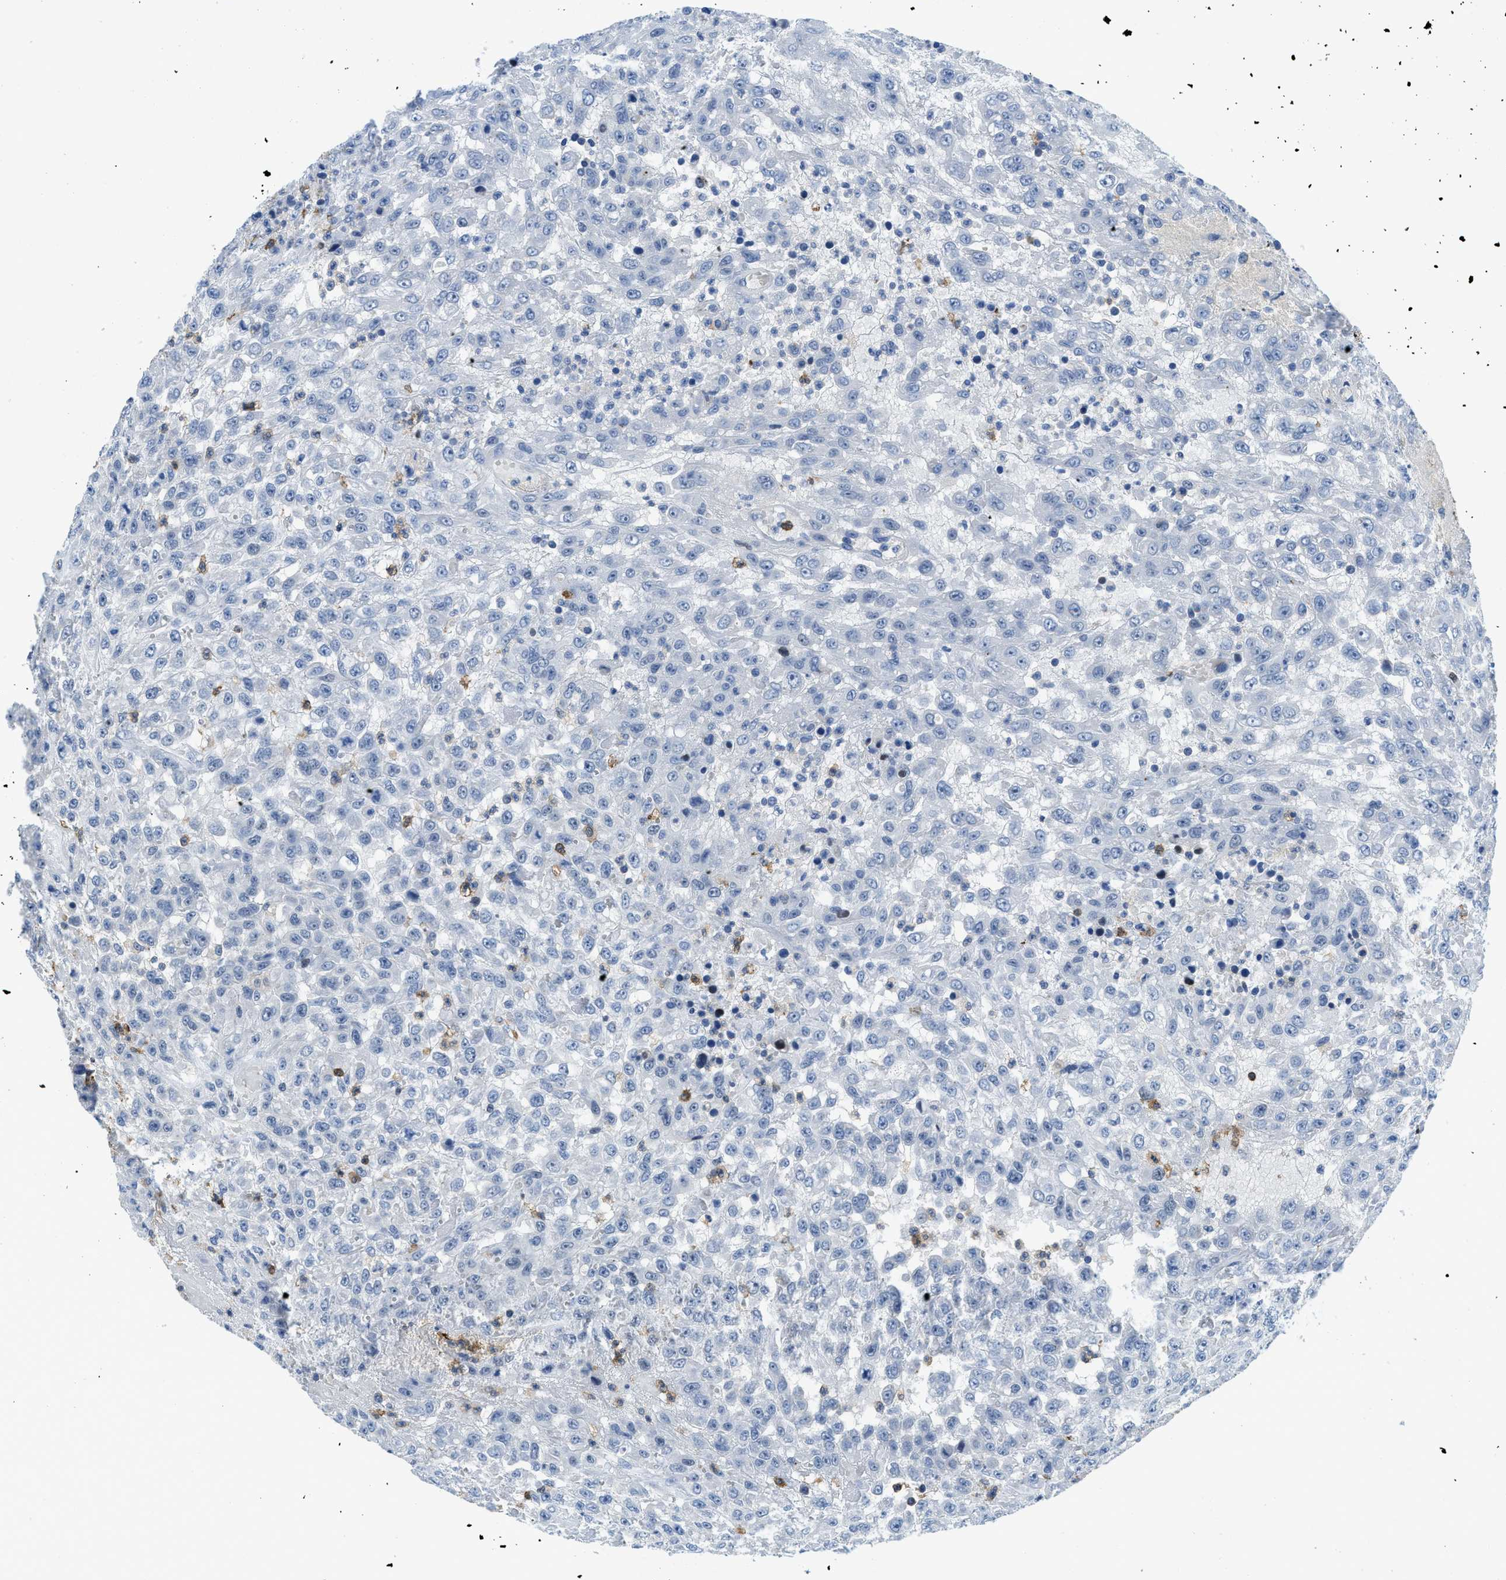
{"staining": {"intensity": "negative", "quantity": "none", "location": "none"}, "tissue": "urothelial cancer", "cell_type": "Tumor cells", "image_type": "cancer", "snomed": [{"axis": "morphology", "description": "Urothelial carcinoma, High grade"}, {"axis": "topography", "description": "Urinary bladder"}], "caption": "Tumor cells show no significant protein staining in urothelial carcinoma (high-grade).", "gene": "FAM151A", "patient": {"sex": "male", "age": 46}}